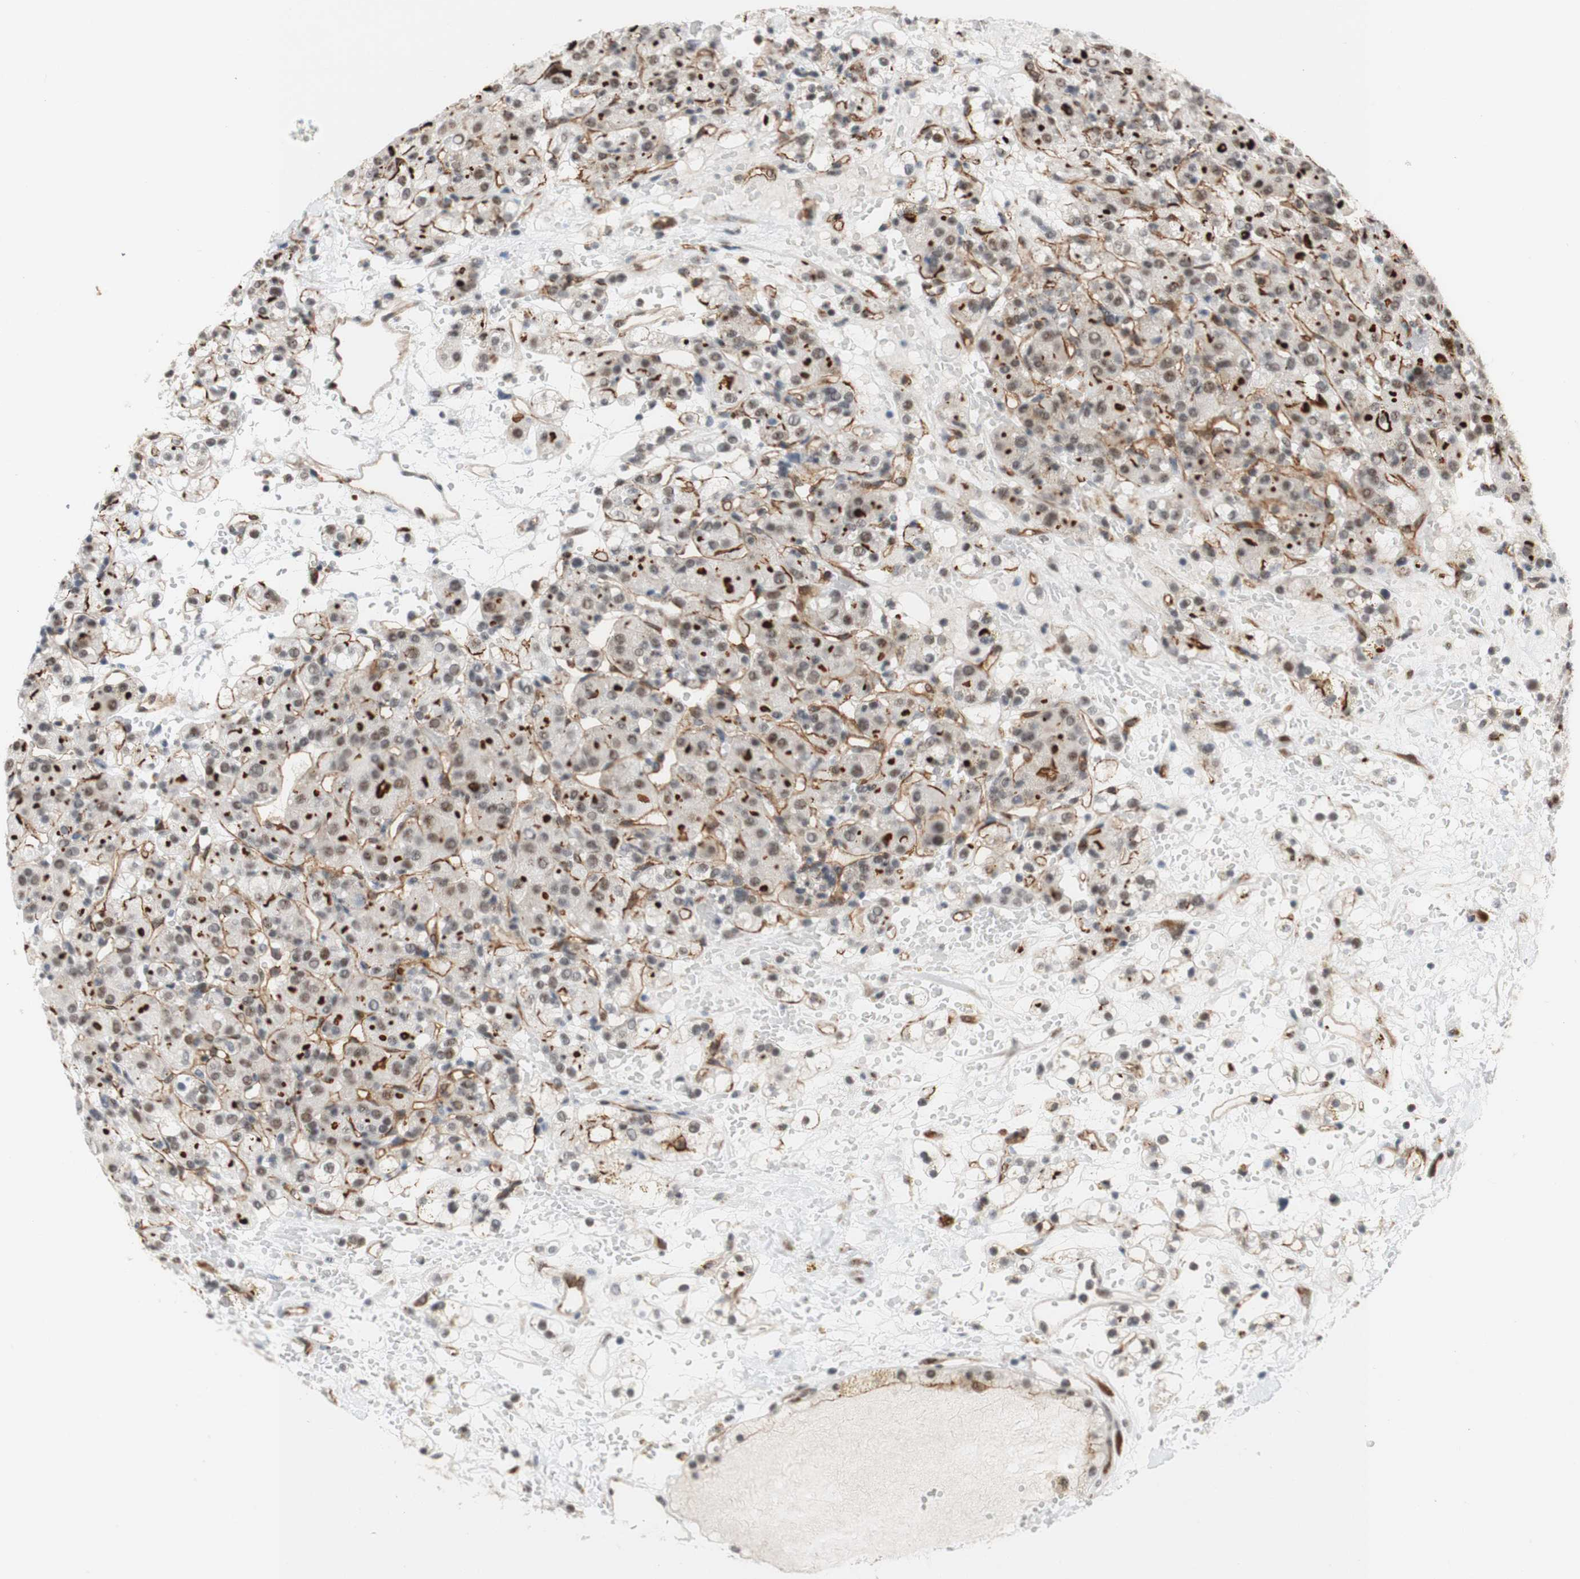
{"staining": {"intensity": "weak", "quantity": ">75%", "location": "nuclear"}, "tissue": "renal cancer", "cell_type": "Tumor cells", "image_type": "cancer", "snomed": [{"axis": "morphology", "description": "Adenocarcinoma, NOS"}, {"axis": "topography", "description": "Kidney"}], "caption": "A brown stain shows weak nuclear positivity of a protein in renal cancer (adenocarcinoma) tumor cells. (DAB IHC, brown staining for protein, blue staining for nuclei).", "gene": "SAP18", "patient": {"sex": "male", "age": 61}}